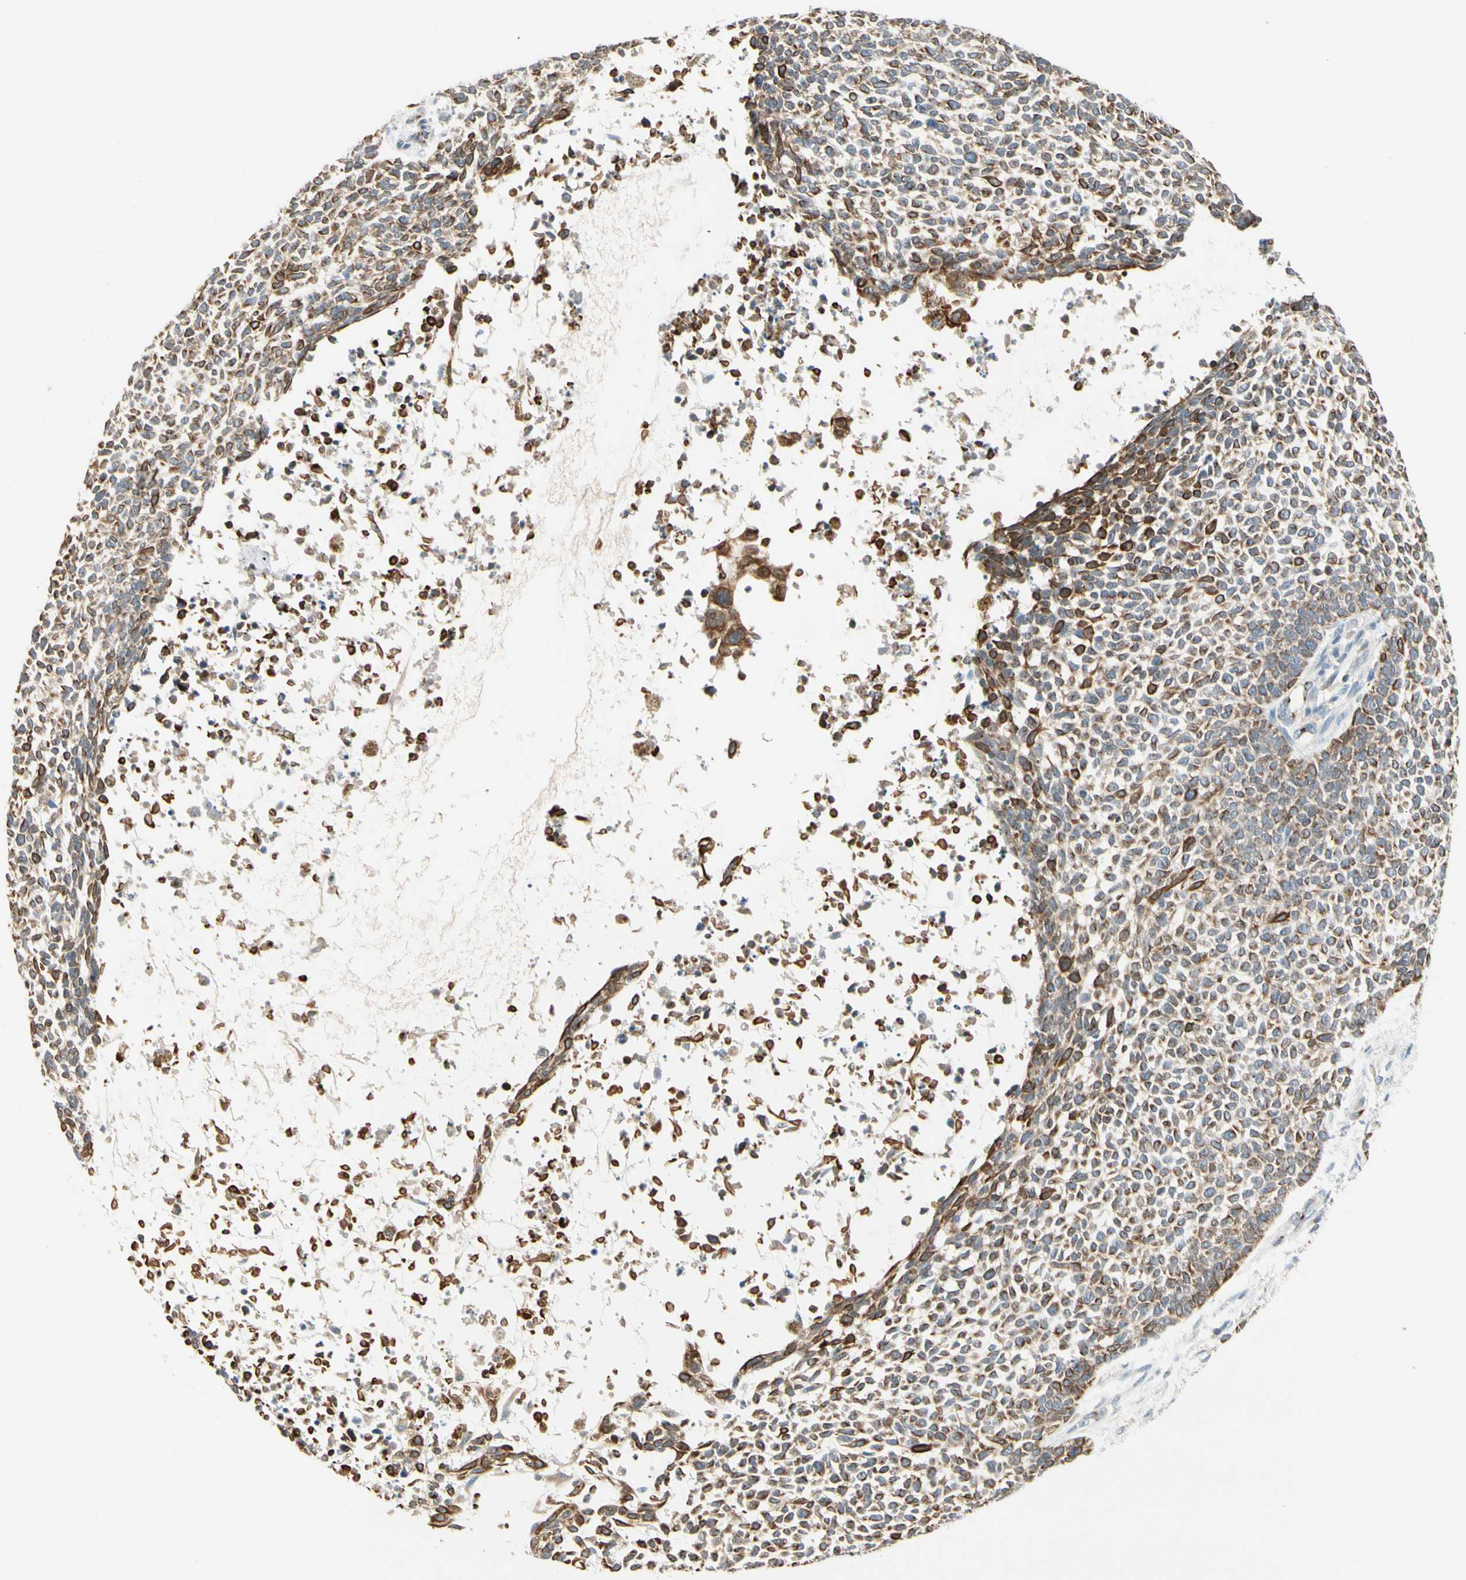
{"staining": {"intensity": "strong", "quantity": ">75%", "location": "cytoplasmic/membranous"}, "tissue": "skin cancer", "cell_type": "Tumor cells", "image_type": "cancer", "snomed": [{"axis": "morphology", "description": "Basal cell carcinoma"}, {"axis": "topography", "description": "Skin"}], "caption": "A high amount of strong cytoplasmic/membranous positivity is seen in approximately >75% of tumor cells in skin basal cell carcinoma tissue.", "gene": "MANSC1", "patient": {"sex": "female", "age": 84}}